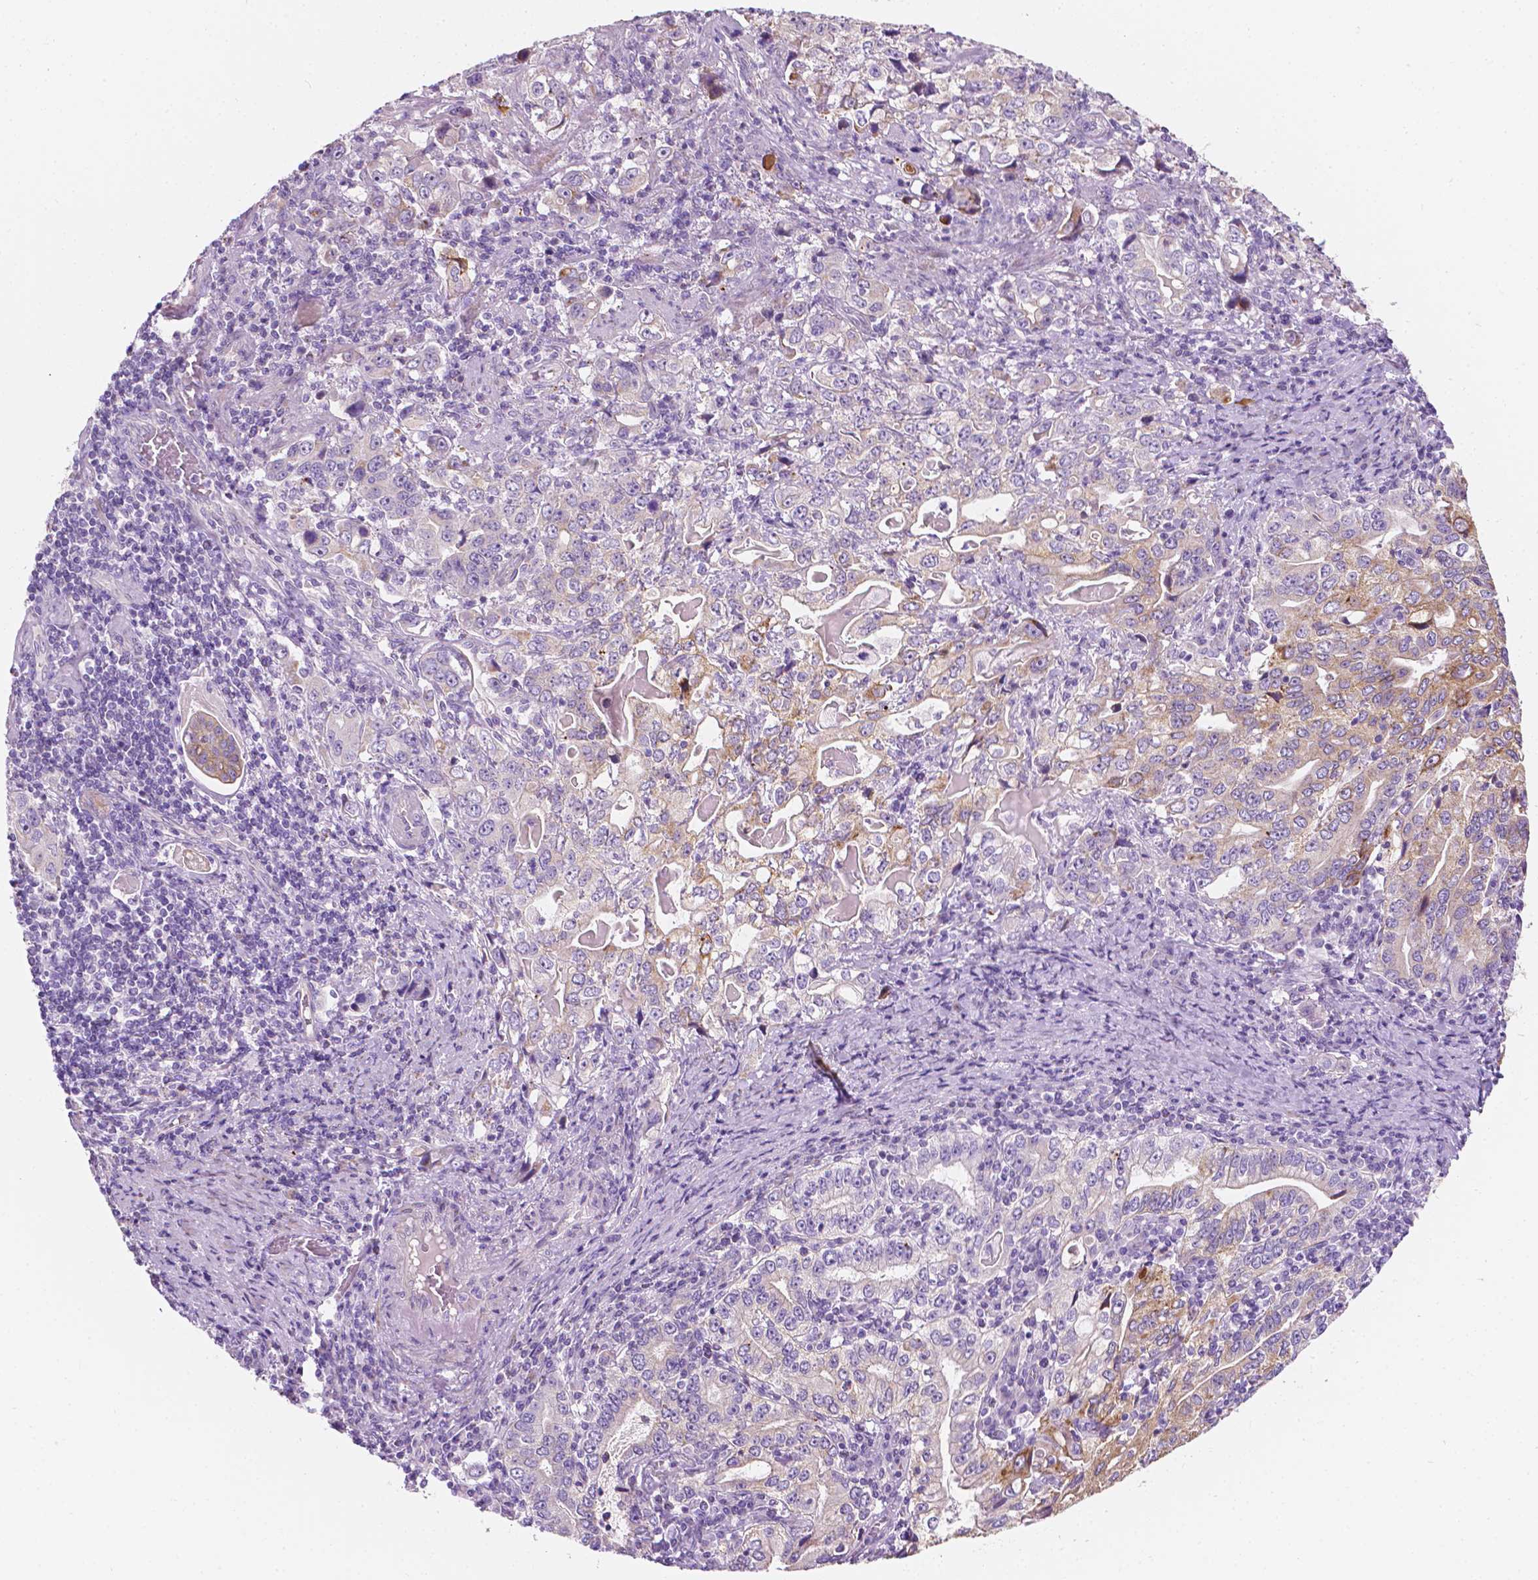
{"staining": {"intensity": "moderate", "quantity": "<25%", "location": "cytoplasmic/membranous"}, "tissue": "stomach cancer", "cell_type": "Tumor cells", "image_type": "cancer", "snomed": [{"axis": "morphology", "description": "Adenocarcinoma, NOS"}, {"axis": "topography", "description": "Stomach, lower"}], "caption": "Stomach cancer (adenocarcinoma) stained with DAB immunohistochemistry (IHC) displays low levels of moderate cytoplasmic/membranous staining in approximately <25% of tumor cells.", "gene": "NOS1AP", "patient": {"sex": "female", "age": 72}}